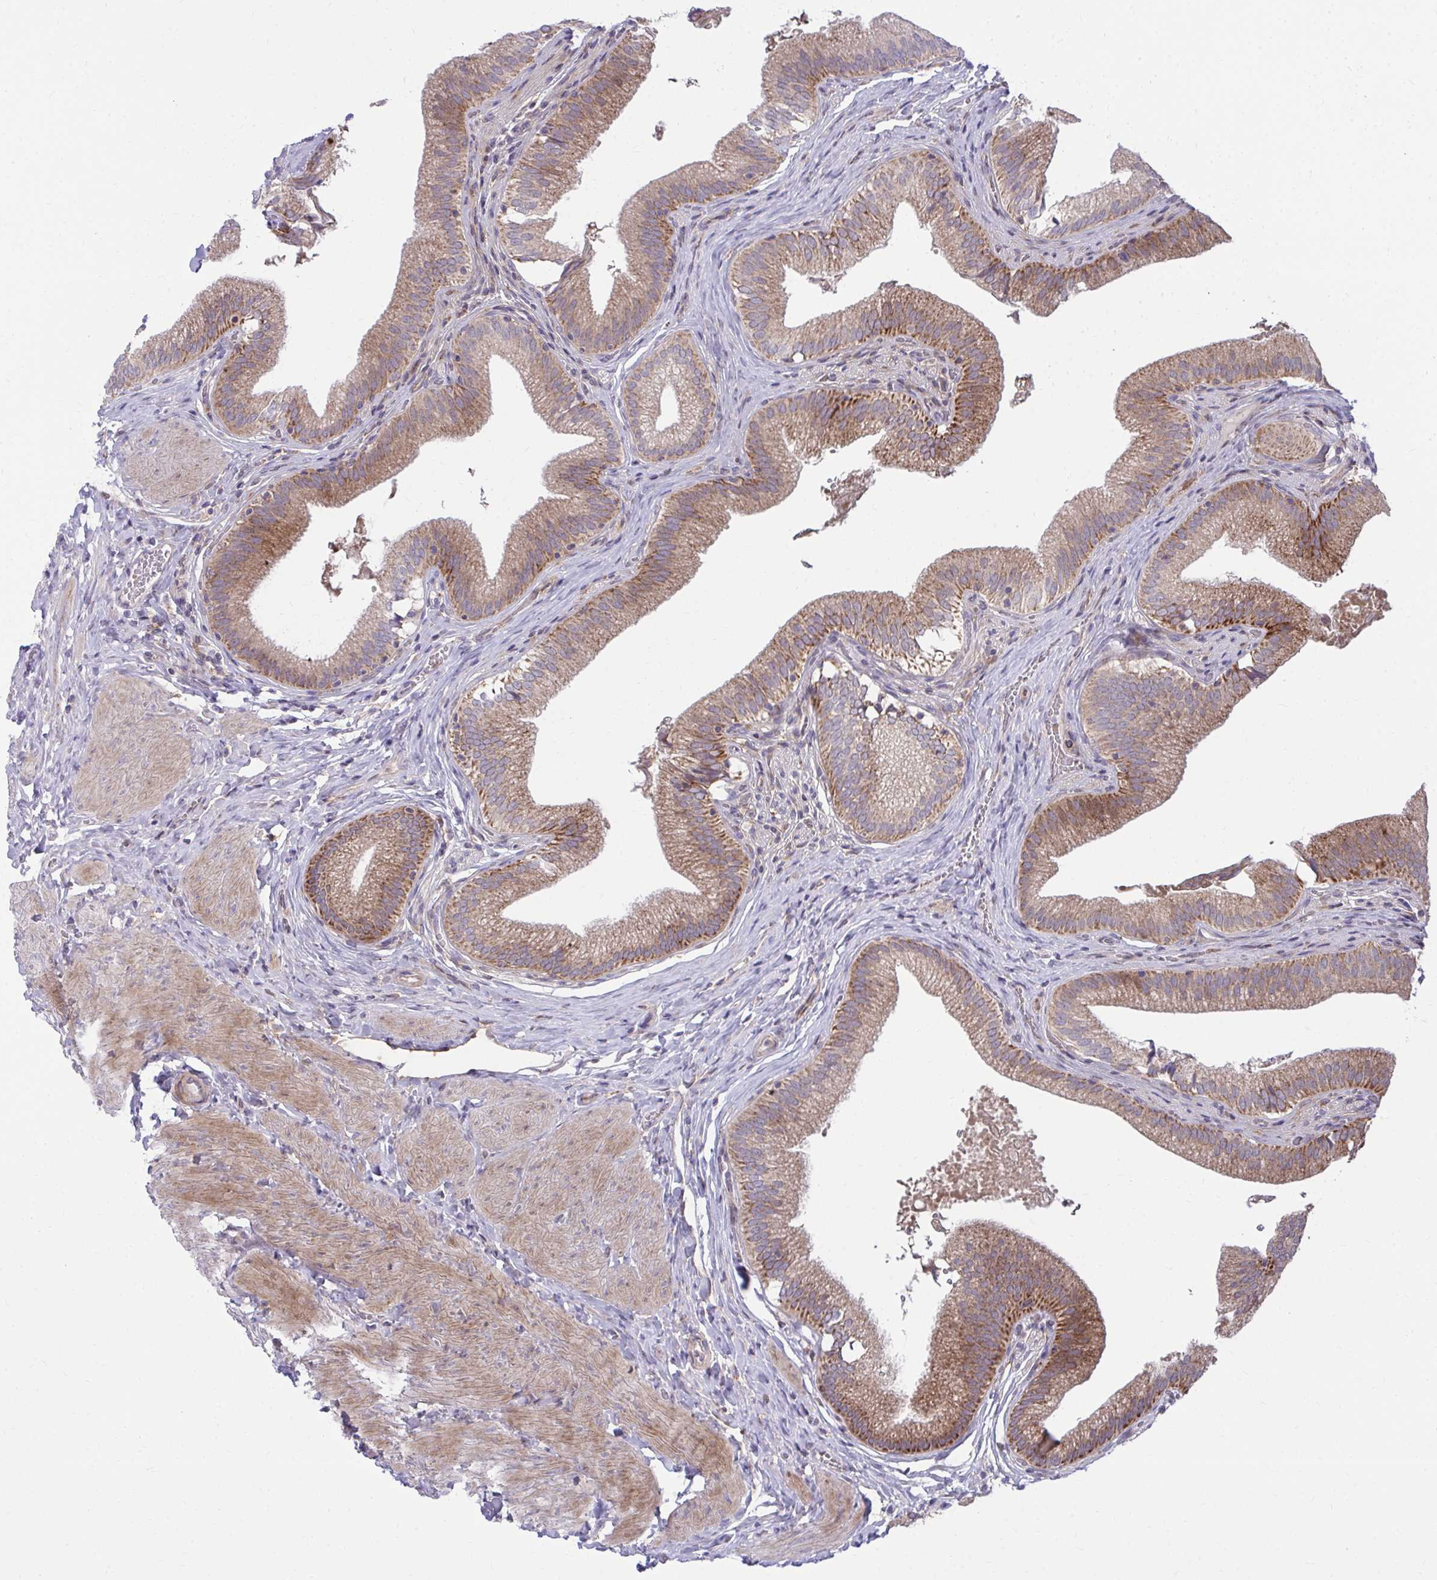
{"staining": {"intensity": "strong", "quantity": ">75%", "location": "cytoplasmic/membranous"}, "tissue": "gallbladder", "cell_type": "Glandular cells", "image_type": "normal", "snomed": [{"axis": "morphology", "description": "Normal tissue, NOS"}, {"axis": "topography", "description": "Gallbladder"}, {"axis": "topography", "description": "Peripheral nerve tissue"}], "caption": "This micrograph reveals immunohistochemistry (IHC) staining of normal gallbladder, with high strong cytoplasmic/membranous positivity in approximately >75% of glandular cells.", "gene": "C16orf54", "patient": {"sex": "male", "age": 17}}